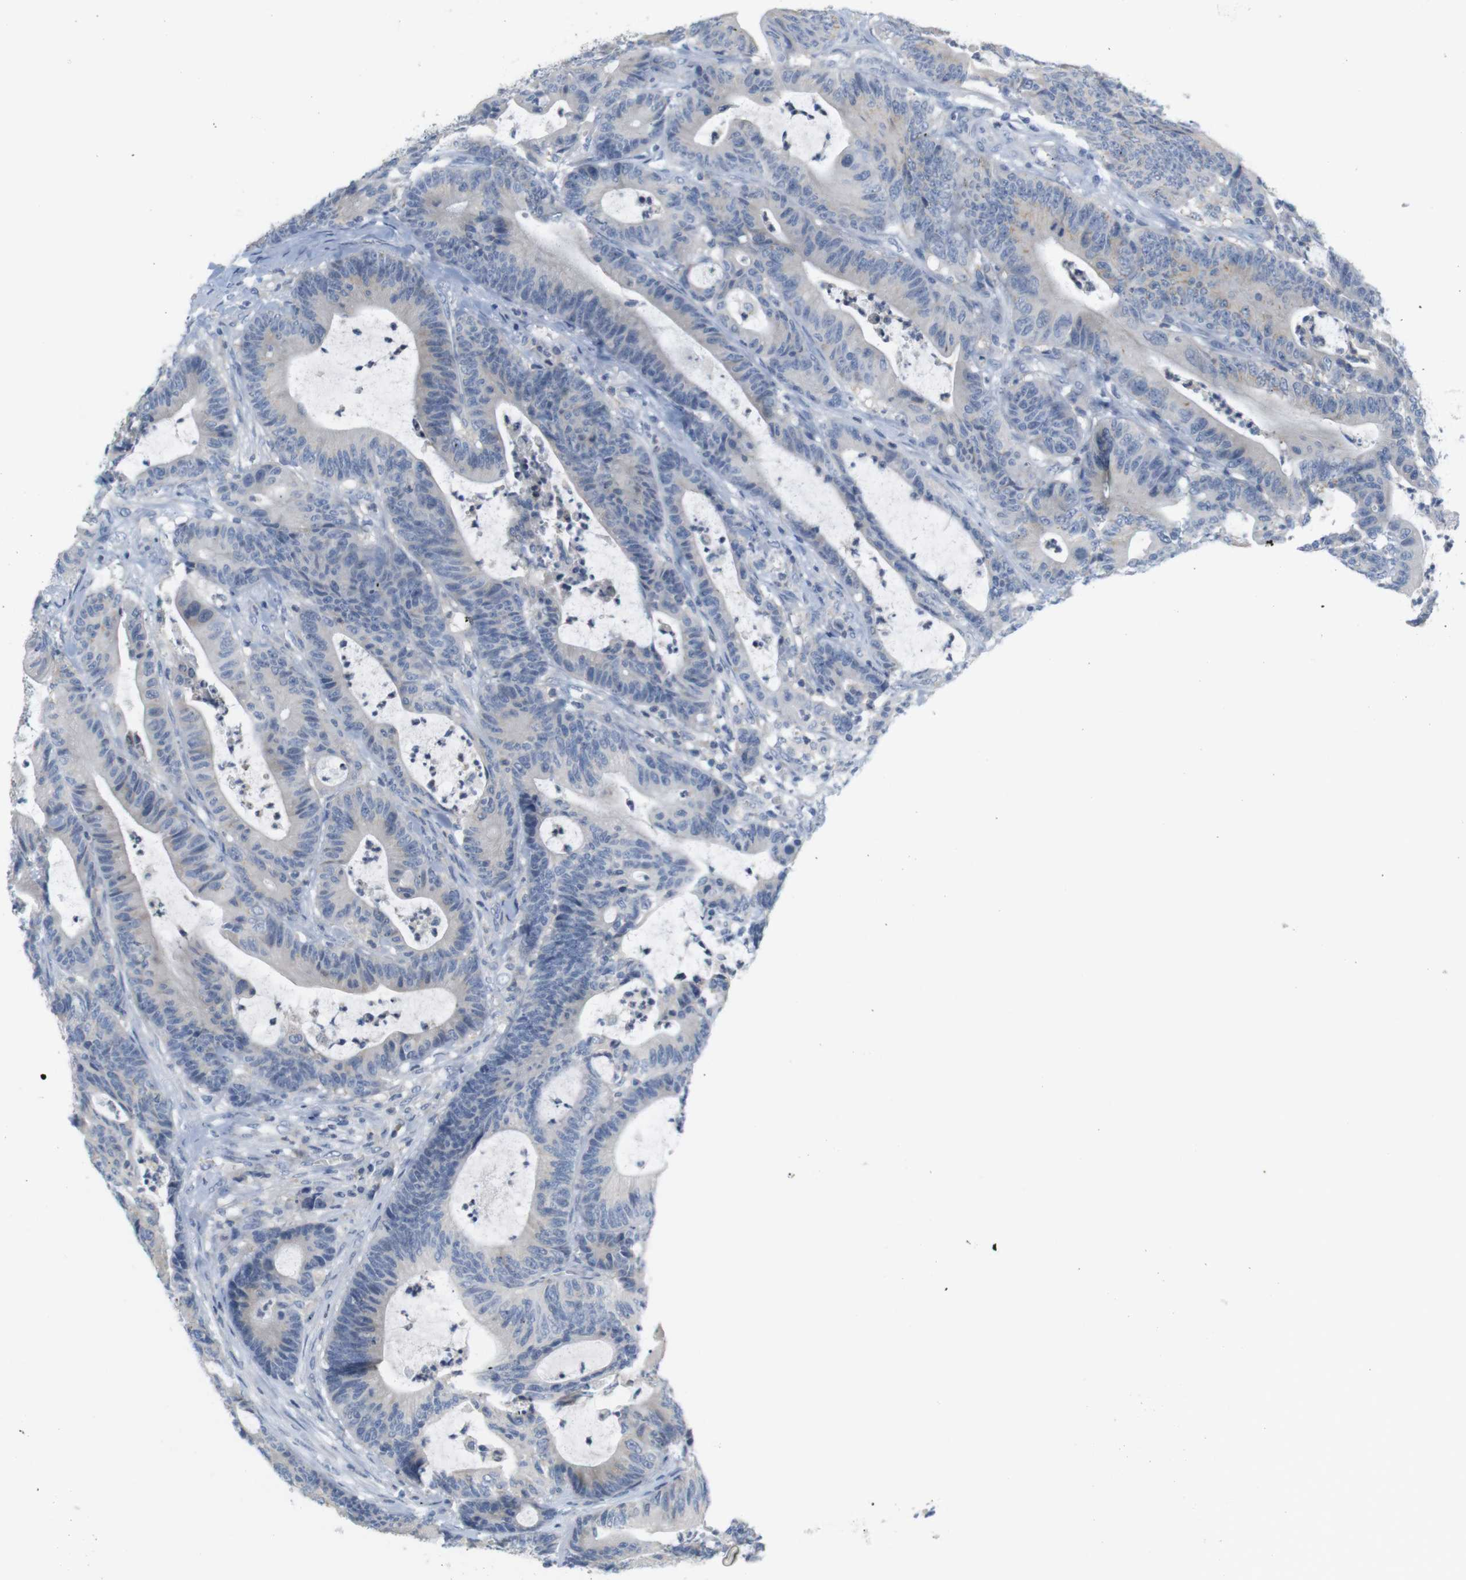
{"staining": {"intensity": "negative", "quantity": "none", "location": "none"}, "tissue": "colorectal cancer", "cell_type": "Tumor cells", "image_type": "cancer", "snomed": [{"axis": "morphology", "description": "Adenocarcinoma, NOS"}, {"axis": "topography", "description": "Colon"}], "caption": "Immunohistochemical staining of human colorectal cancer shows no significant staining in tumor cells. (Immunohistochemistry (ihc), brightfield microscopy, high magnification).", "gene": "LRRK2", "patient": {"sex": "female", "age": 84}}